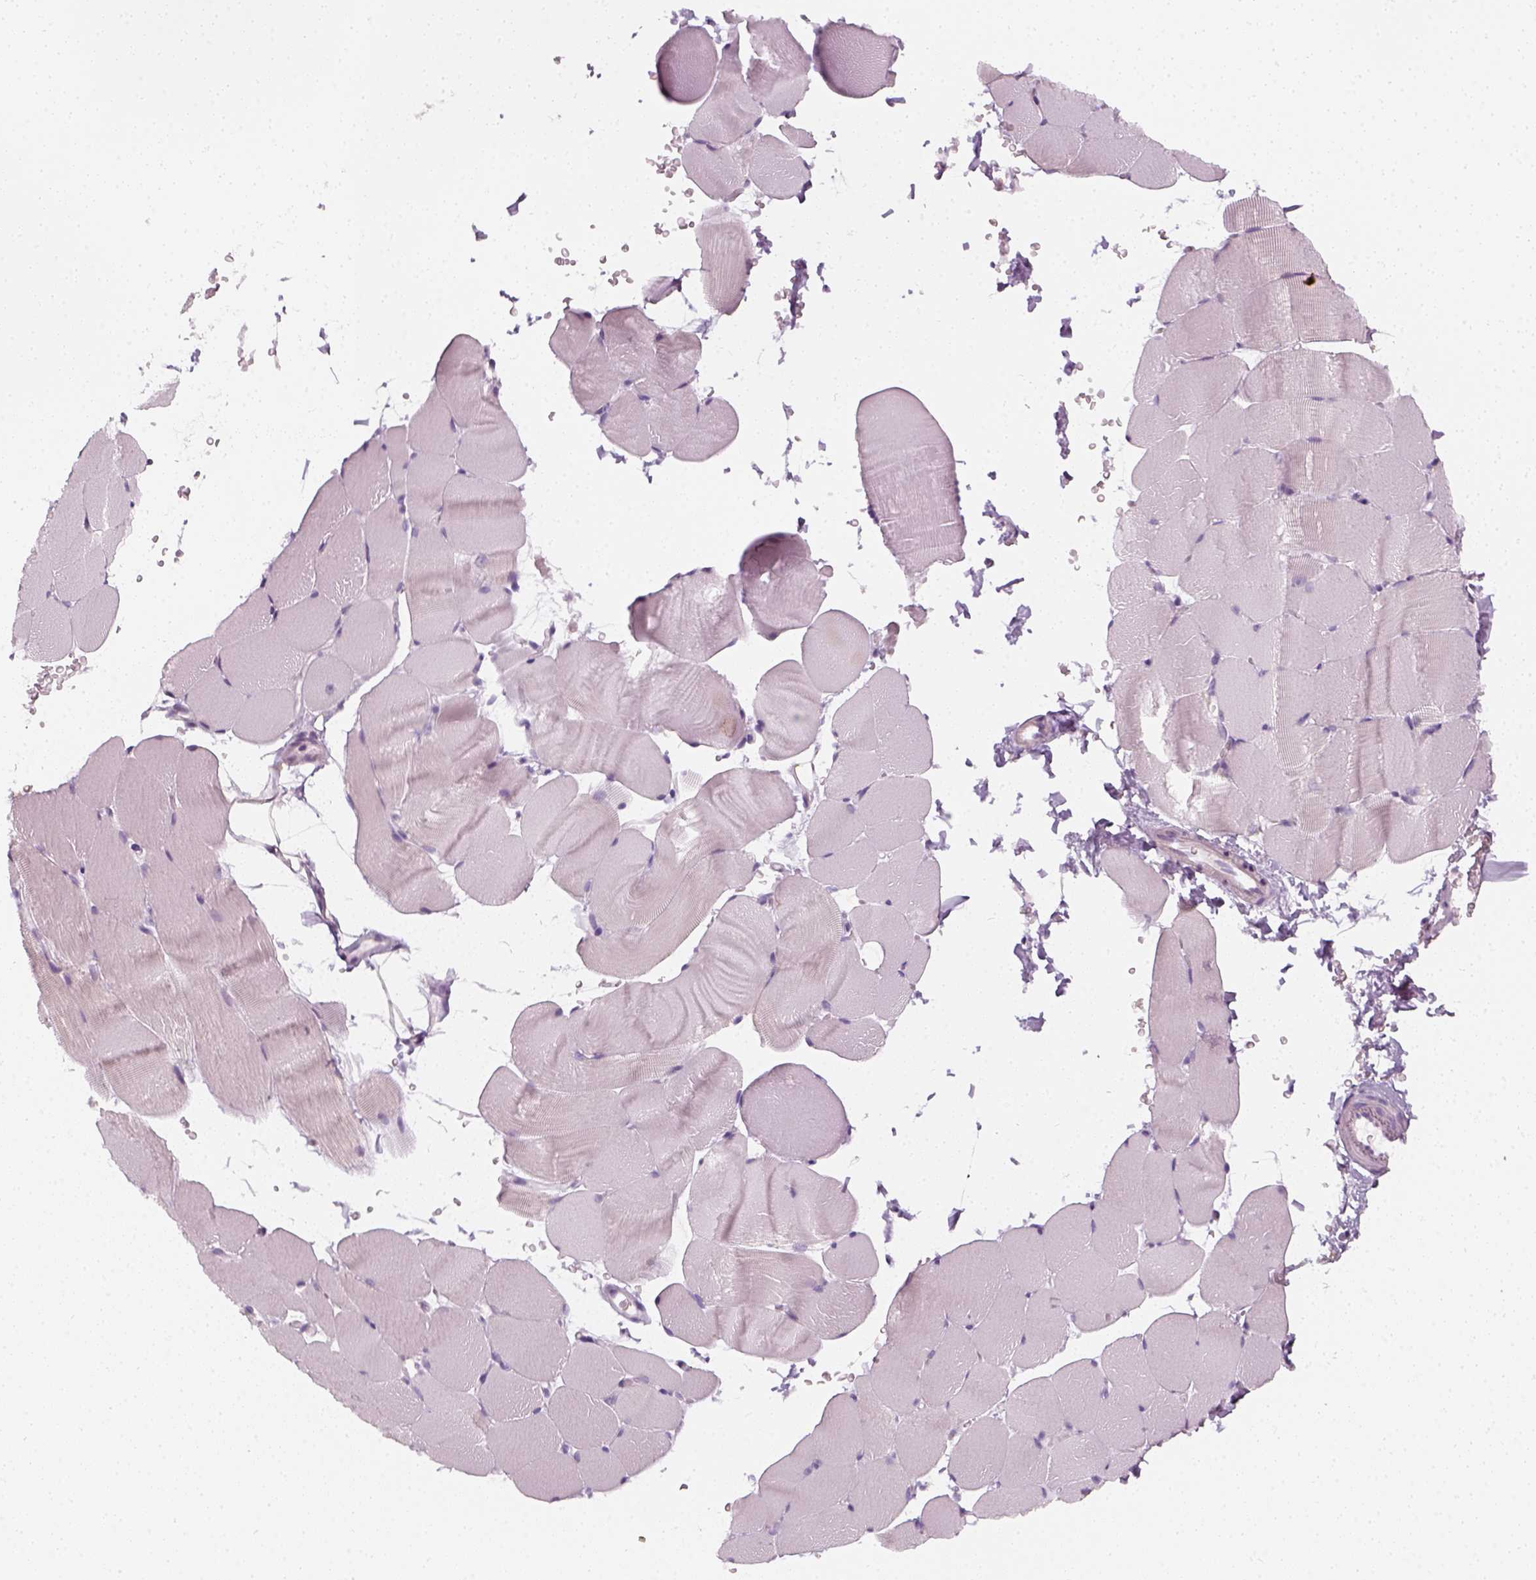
{"staining": {"intensity": "negative", "quantity": "none", "location": "none"}, "tissue": "skeletal muscle", "cell_type": "Myocytes", "image_type": "normal", "snomed": [{"axis": "morphology", "description": "Normal tissue, NOS"}, {"axis": "topography", "description": "Skeletal muscle"}], "caption": "Immunohistochemistry of benign human skeletal muscle demonstrates no staining in myocytes. (Stains: DAB immunohistochemistry (IHC) with hematoxylin counter stain, Microscopy: brightfield microscopy at high magnification).", "gene": "PRAME", "patient": {"sex": "female", "age": 37}}